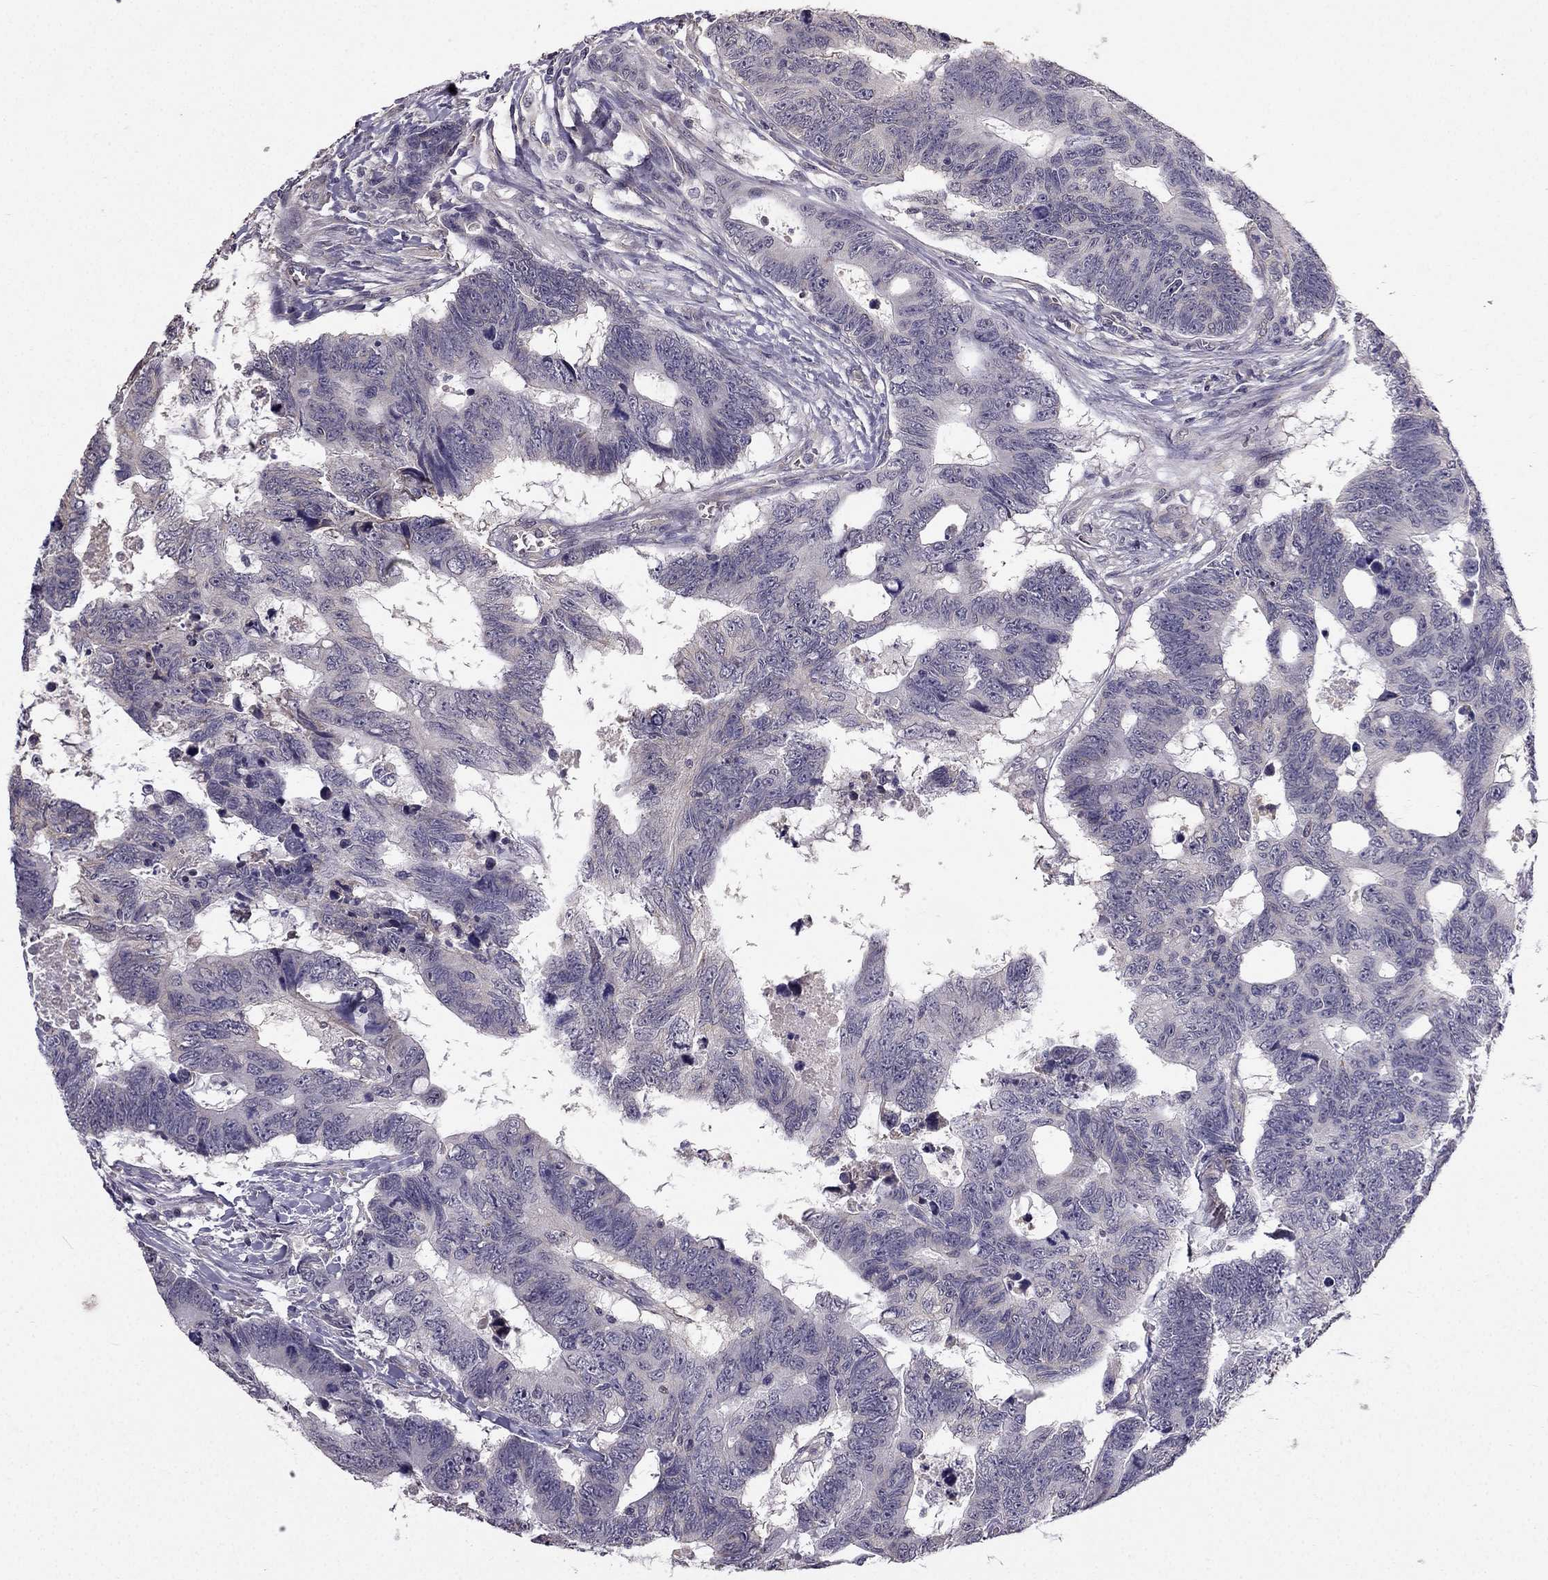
{"staining": {"intensity": "negative", "quantity": "none", "location": "none"}, "tissue": "colorectal cancer", "cell_type": "Tumor cells", "image_type": "cancer", "snomed": [{"axis": "morphology", "description": "Adenocarcinoma, NOS"}, {"axis": "topography", "description": "Colon"}], "caption": "Immunohistochemistry (IHC) photomicrograph of neoplastic tissue: human colorectal adenocarcinoma stained with DAB (3,3'-diaminobenzidine) exhibits no significant protein staining in tumor cells. (Brightfield microscopy of DAB (3,3'-diaminobenzidine) IHC at high magnification).", "gene": "TSPYL5", "patient": {"sex": "female", "age": 77}}